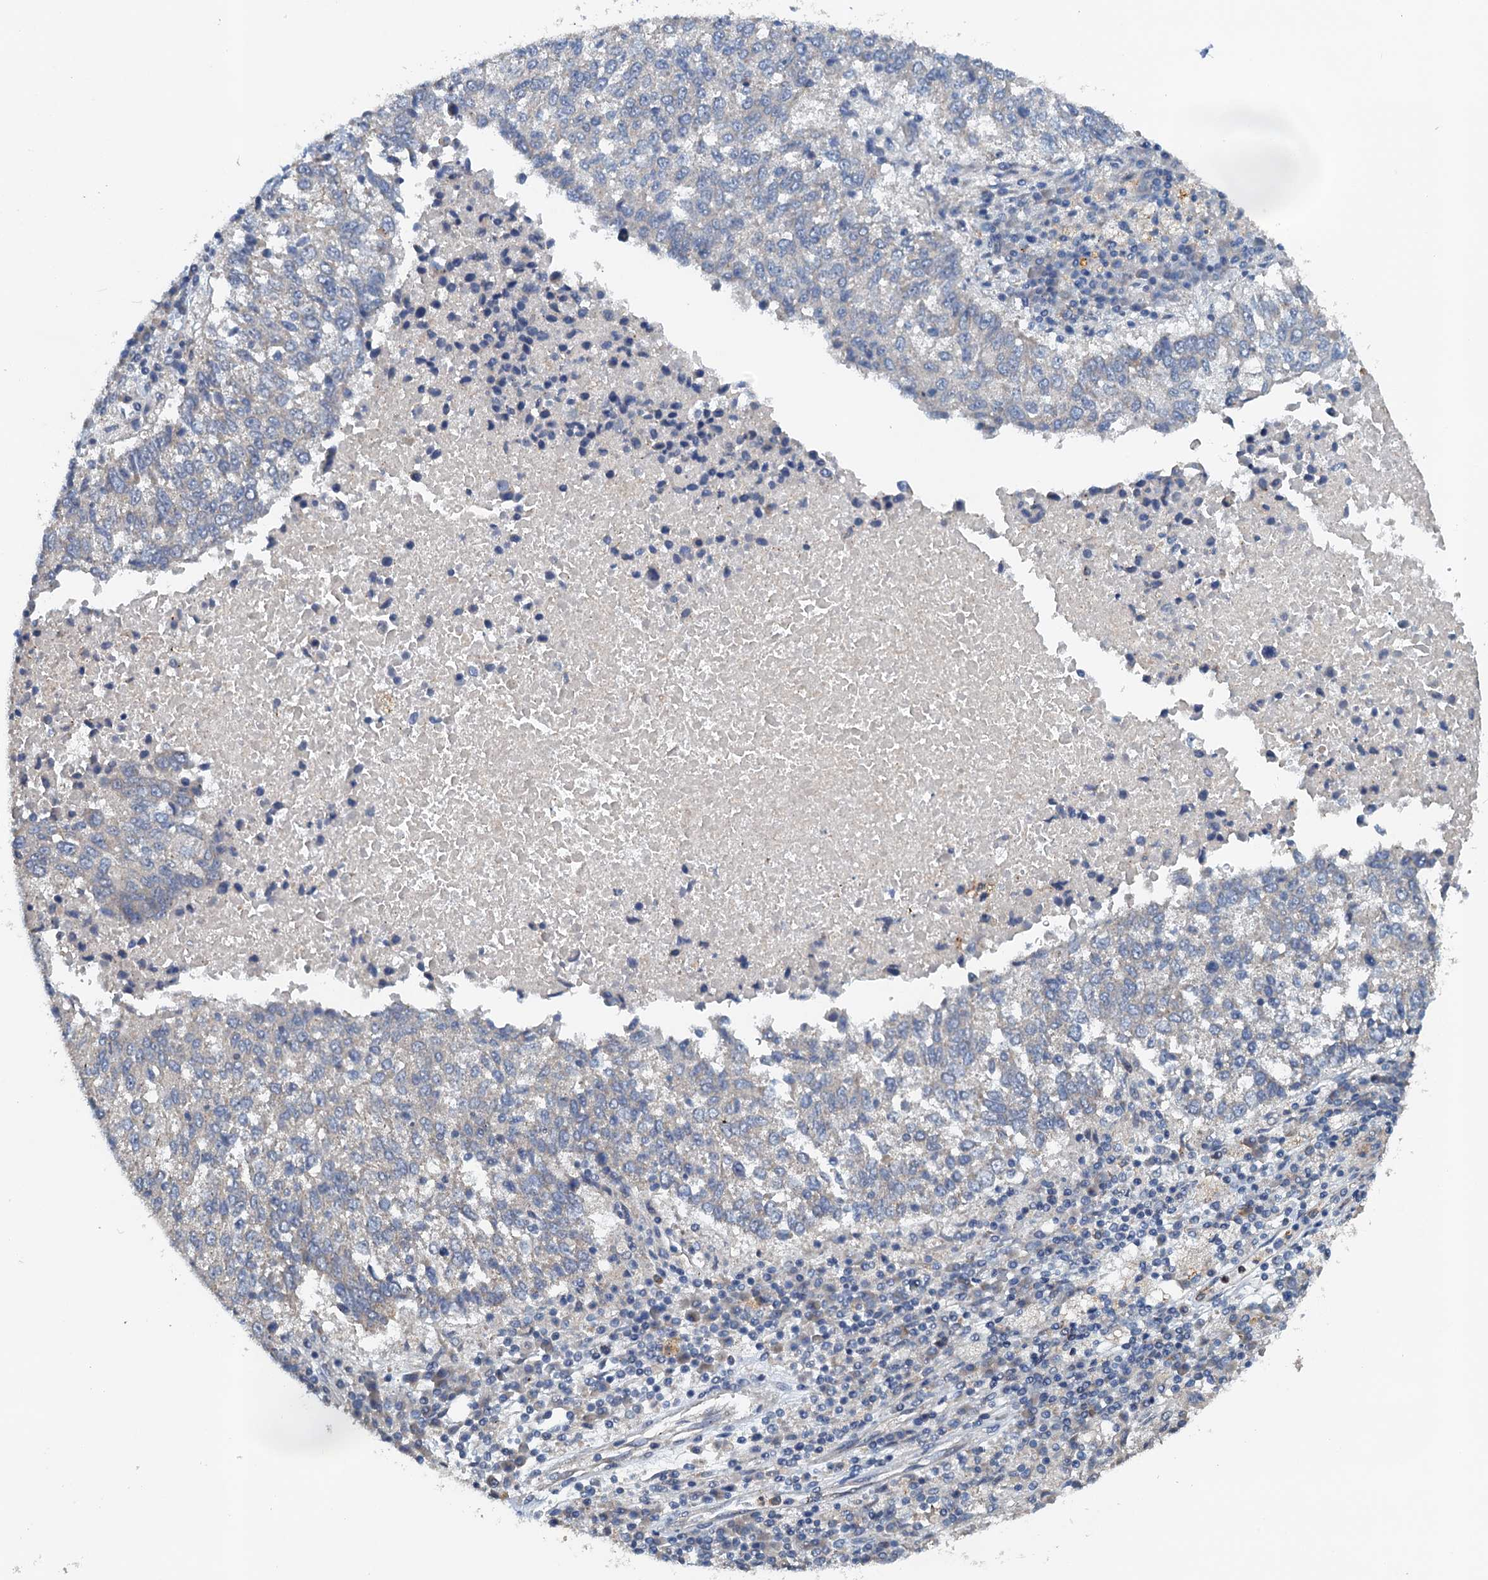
{"staining": {"intensity": "negative", "quantity": "none", "location": "none"}, "tissue": "lung cancer", "cell_type": "Tumor cells", "image_type": "cancer", "snomed": [{"axis": "morphology", "description": "Squamous cell carcinoma, NOS"}, {"axis": "topography", "description": "Lung"}], "caption": "Histopathology image shows no protein expression in tumor cells of squamous cell carcinoma (lung) tissue.", "gene": "ZNF606", "patient": {"sex": "male", "age": 73}}